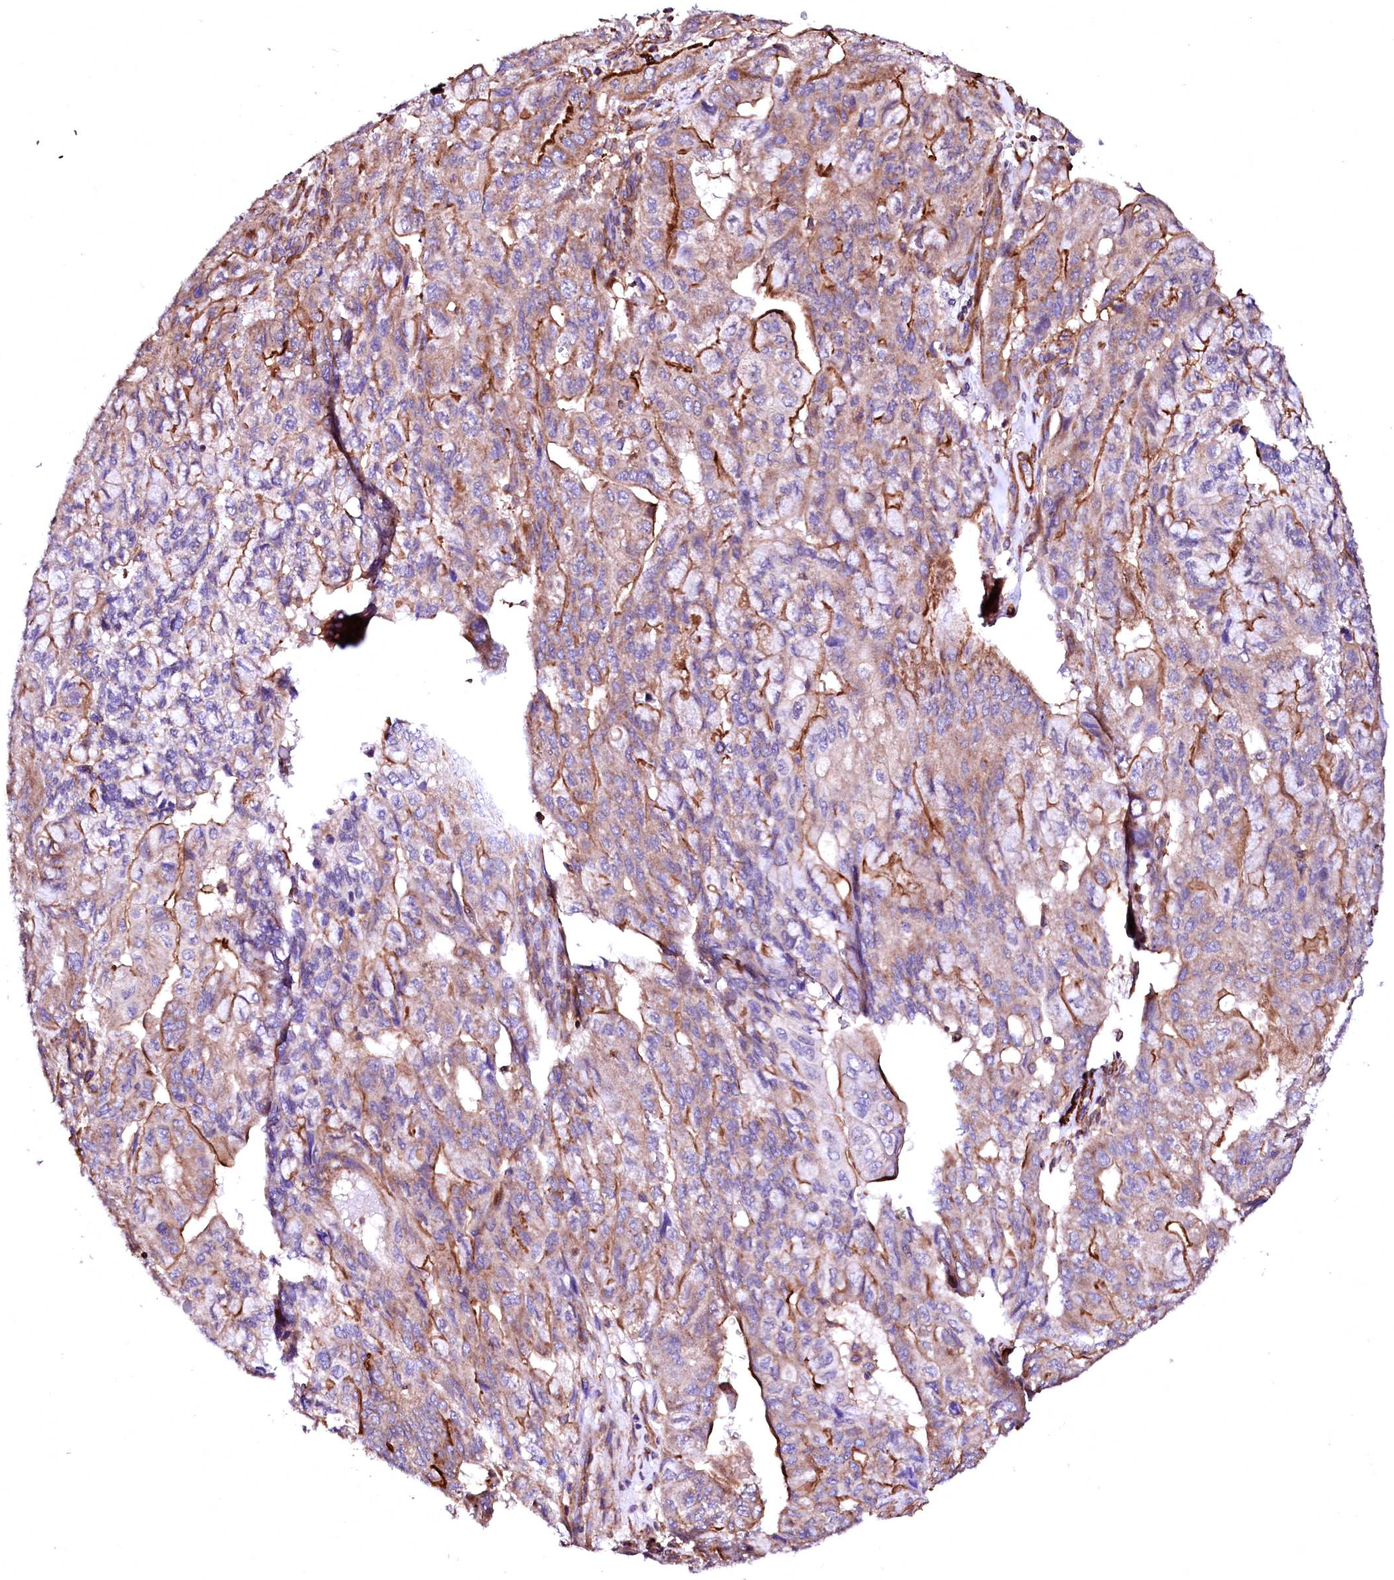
{"staining": {"intensity": "strong", "quantity": "<25%", "location": "cytoplasmic/membranous"}, "tissue": "pancreatic cancer", "cell_type": "Tumor cells", "image_type": "cancer", "snomed": [{"axis": "morphology", "description": "Adenocarcinoma, NOS"}, {"axis": "topography", "description": "Pancreas"}], "caption": "There is medium levels of strong cytoplasmic/membranous expression in tumor cells of pancreatic cancer (adenocarcinoma), as demonstrated by immunohistochemical staining (brown color).", "gene": "GPR176", "patient": {"sex": "male", "age": 51}}